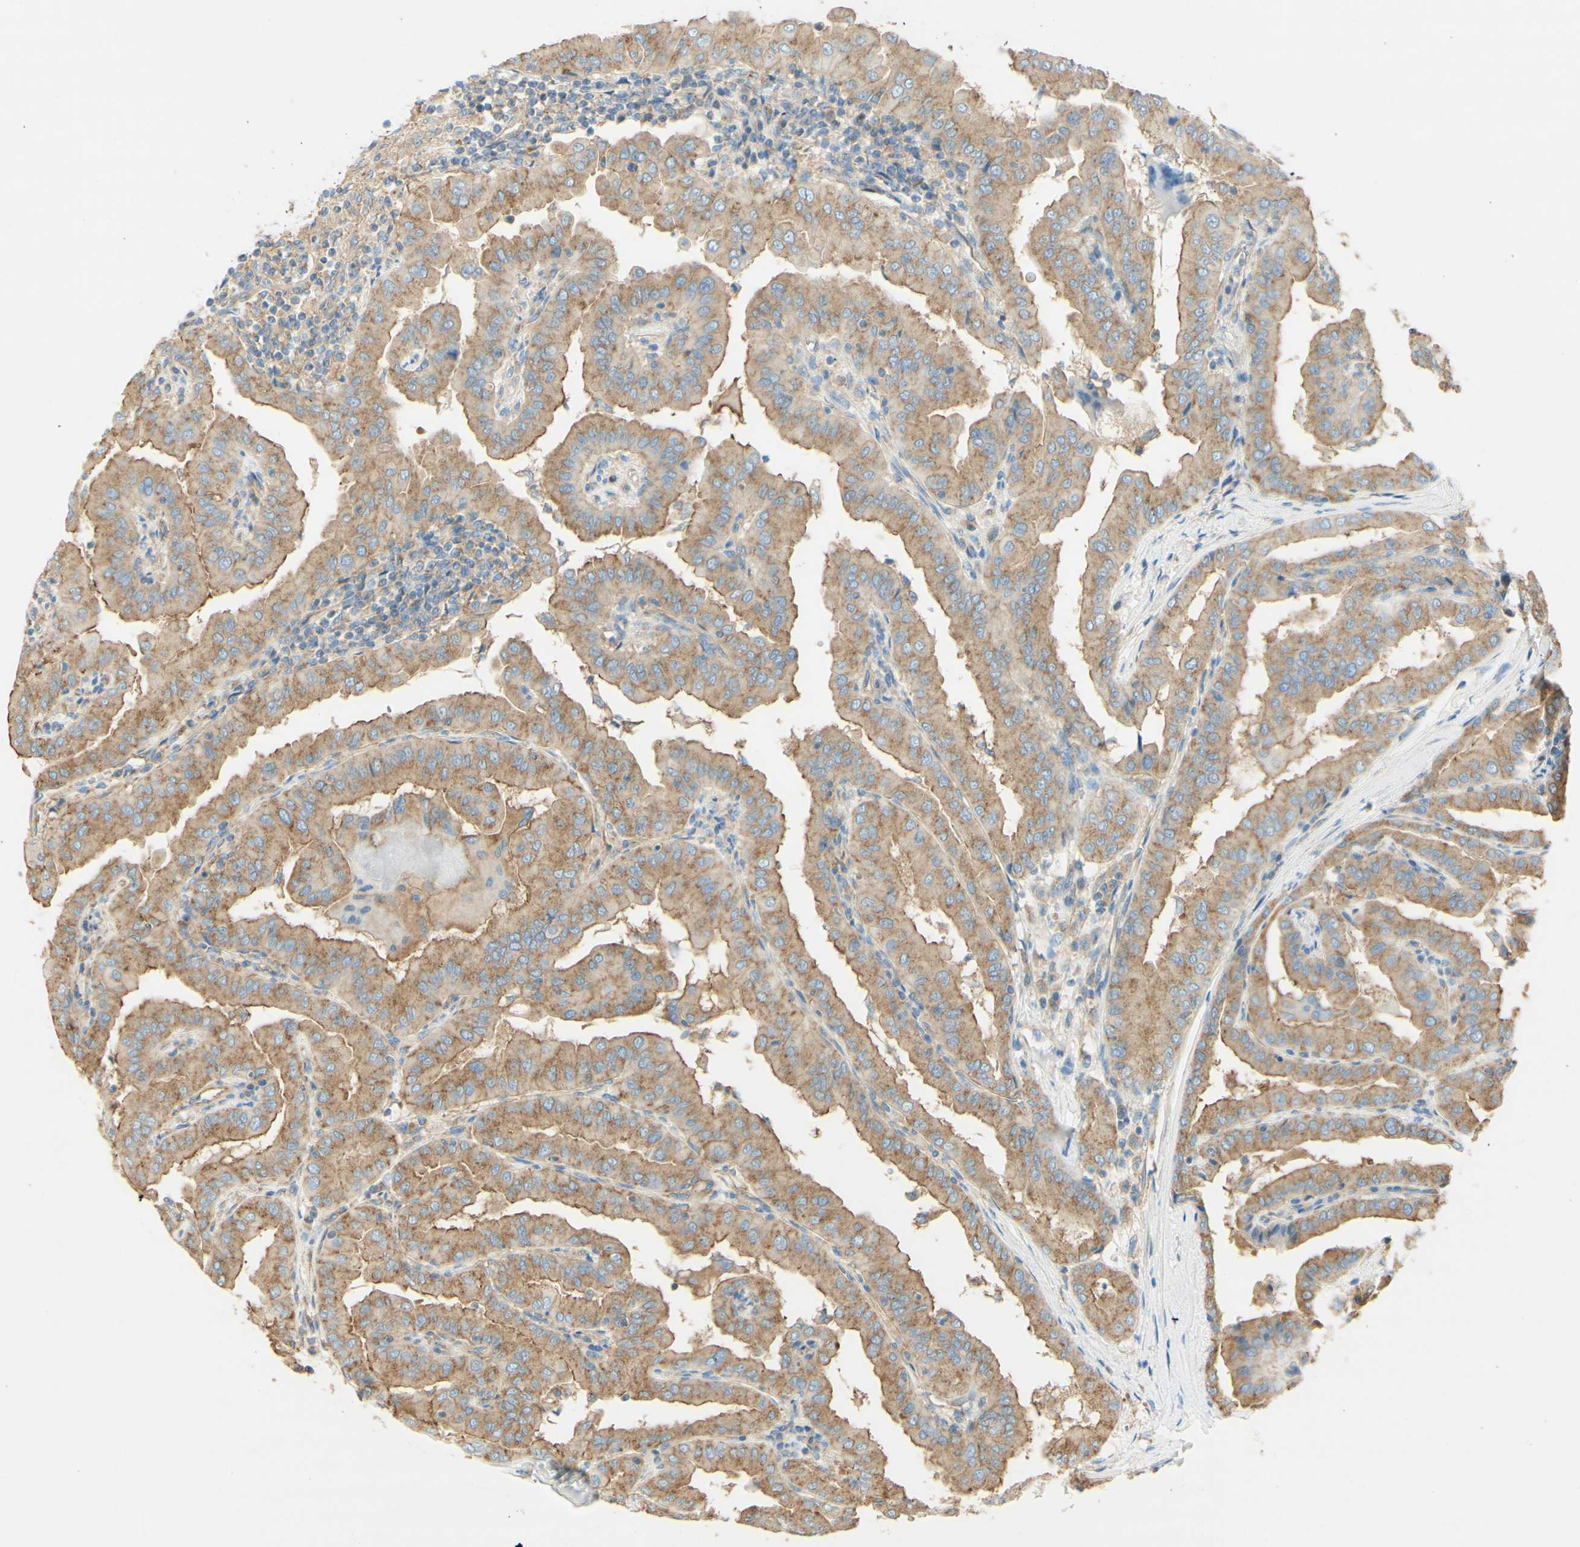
{"staining": {"intensity": "moderate", "quantity": ">75%", "location": "cytoplasmic/membranous"}, "tissue": "thyroid cancer", "cell_type": "Tumor cells", "image_type": "cancer", "snomed": [{"axis": "morphology", "description": "Papillary adenocarcinoma, NOS"}, {"axis": "topography", "description": "Thyroid gland"}], "caption": "Human thyroid papillary adenocarcinoma stained with a brown dye exhibits moderate cytoplasmic/membranous positive expression in about >75% of tumor cells.", "gene": "CLTC", "patient": {"sex": "male", "age": 33}}